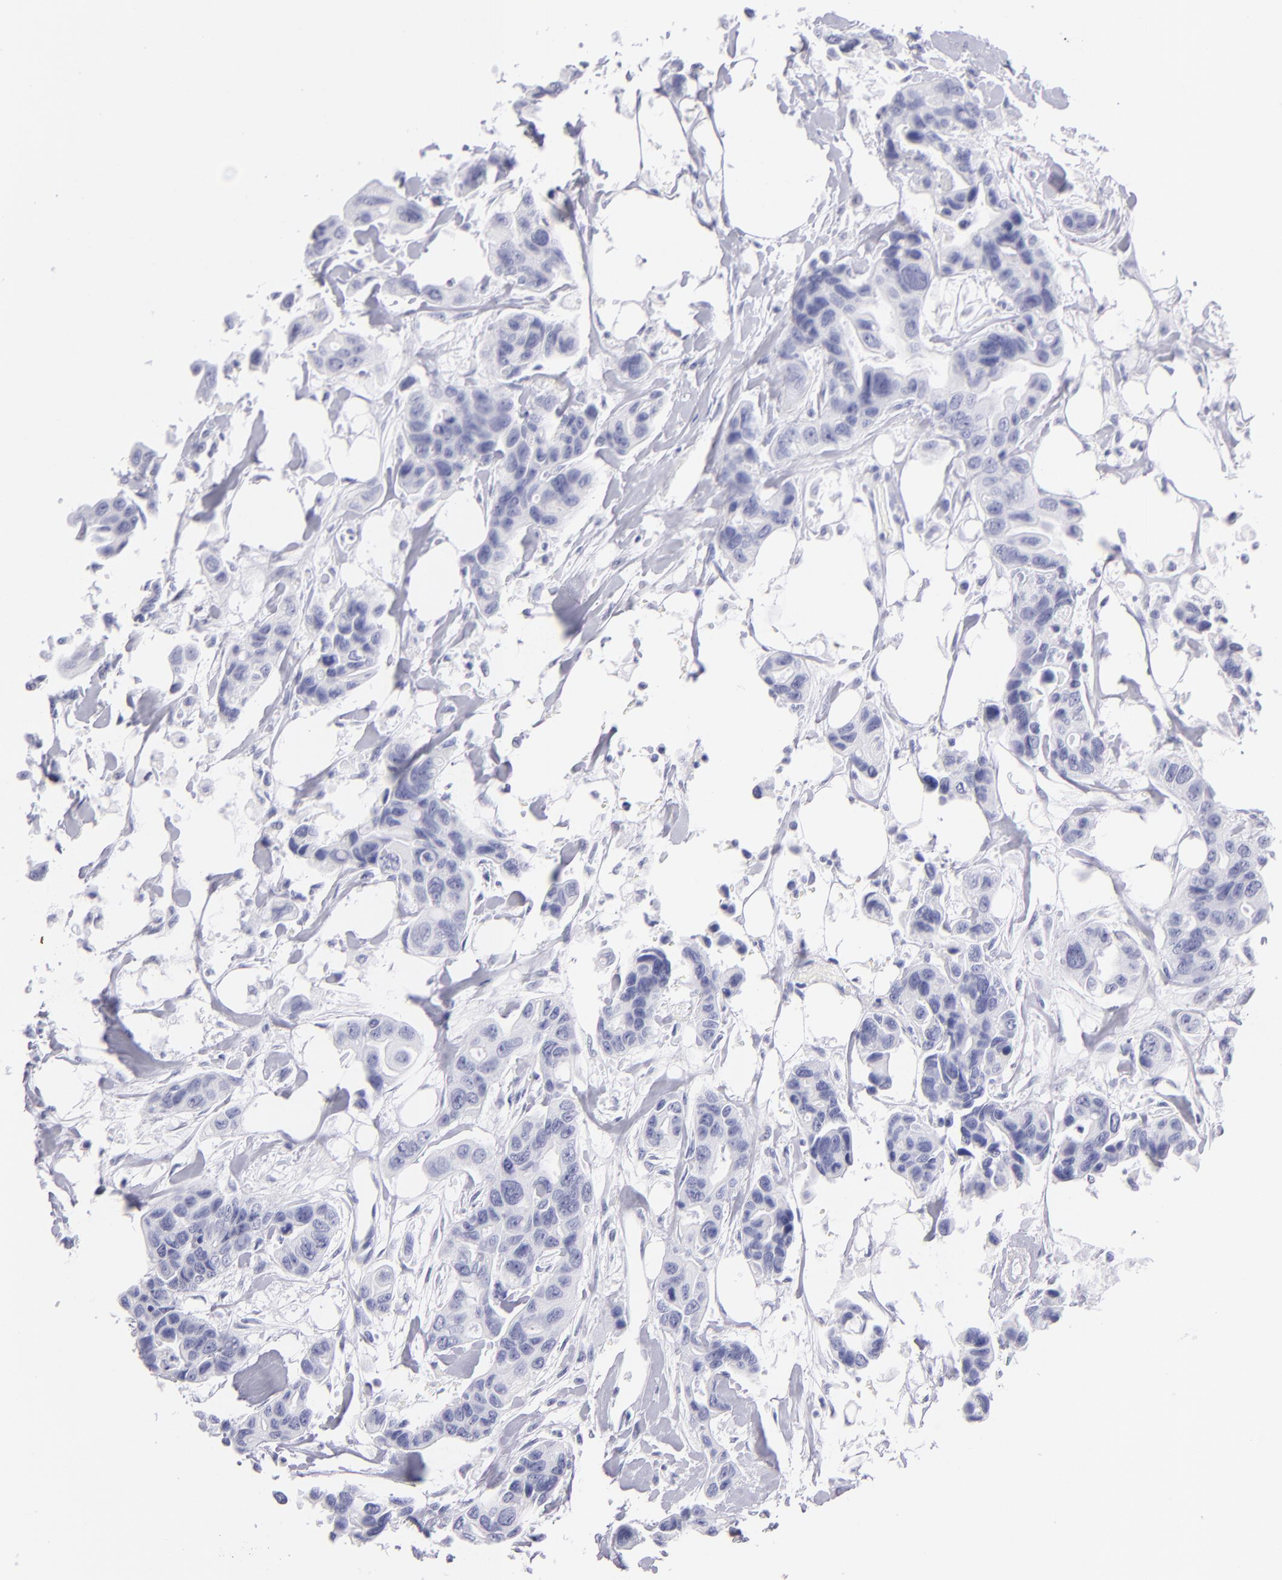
{"staining": {"intensity": "negative", "quantity": "none", "location": "none"}, "tissue": "colorectal cancer", "cell_type": "Tumor cells", "image_type": "cancer", "snomed": [{"axis": "morphology", "description": "Adenocarcinoma, NOS"}, {"axis": "topography", "description": "Colon"}], "caption": "The image shows no significant expression in tumor cells of colorectal adenocarcinoma.", "gene": "PRPH", "patient": {"sex": "female", "age": 70}}